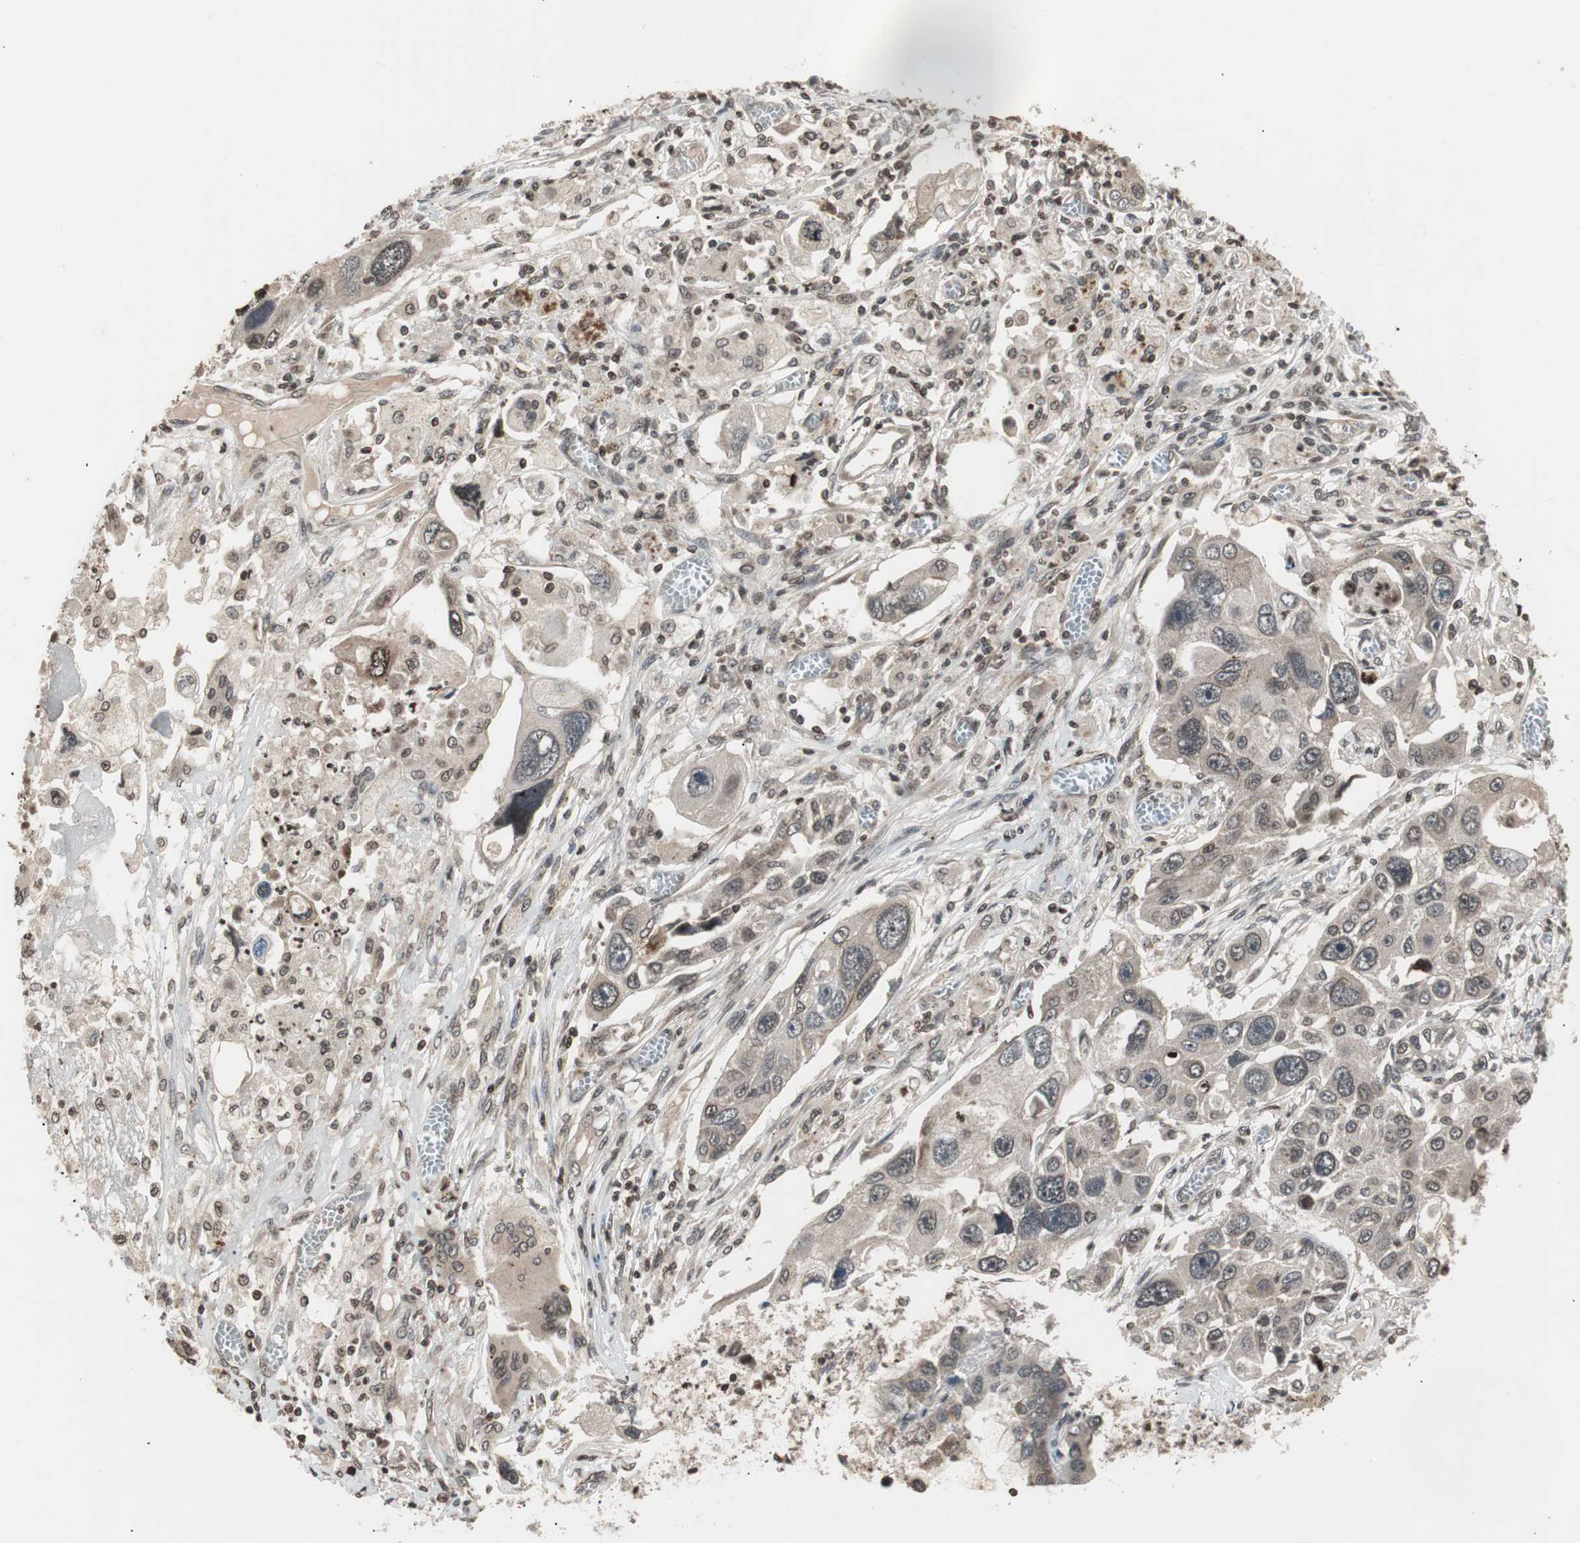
{"staining": {"intensity": "weak", "quantity": ">75%", "location": "cytoplasmic/membranous"}, "tissue": "lung cancer", "cell_type": "Tumor cells", "image_type": "cancer", "snomed": [{"axis": "morphology", "description": "Squamous cell carcinoma, NOS"}, {"axis": "topography", "description": "Lung"}], "caption": "The histopathology image demonstrates immunohistochemical staining of lung squamous cell carcinoma. There is weak cytoplasmic/membranous staining is present in about >75% of tumor cells. The staining was performed using DAB to visualize the protein expression in brown, while the nuclei were stained in blue with hematoxylin (Magnification: 20x).", "gene": "ZFC3H1", "patient": {"sex": "male", "age": 71}}